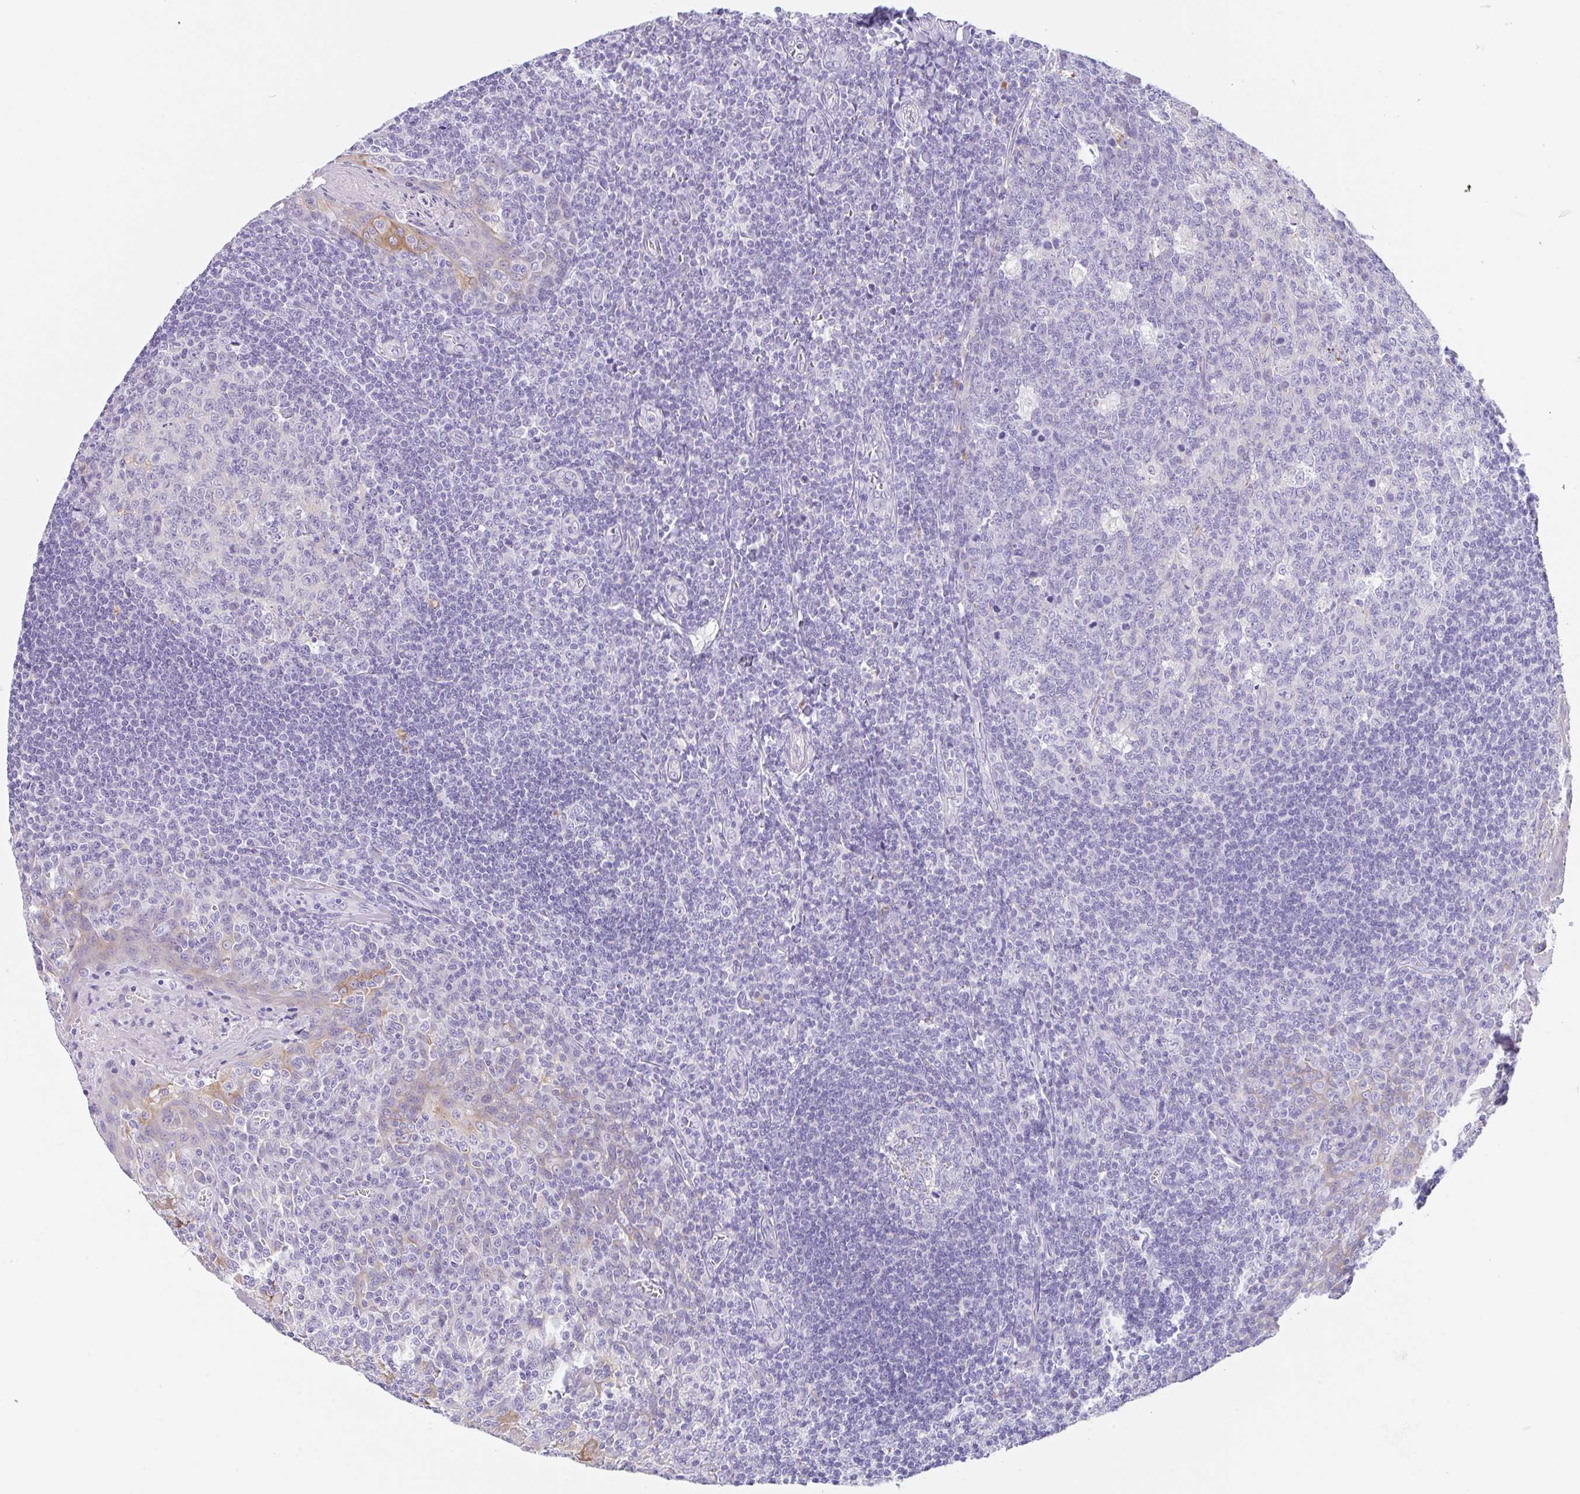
{"staining": {"intensity": "negative", "quantity": "none", "location": "none"}, "tissue": "tonsil", "cell_type": "Germinal center cells", "image_type": "normal", "snomed": [{"axis": "morphology", "description": "Normal tissue, NOS"}, {"axis": "topography", "description": "Tonsil"}], "caption": "Immunohistochemistry (IHC) of normal tonsil shows no expression in germinal center cells.", "gene": "TRAF4", "patient": {"sex": "male", "age": 27}}